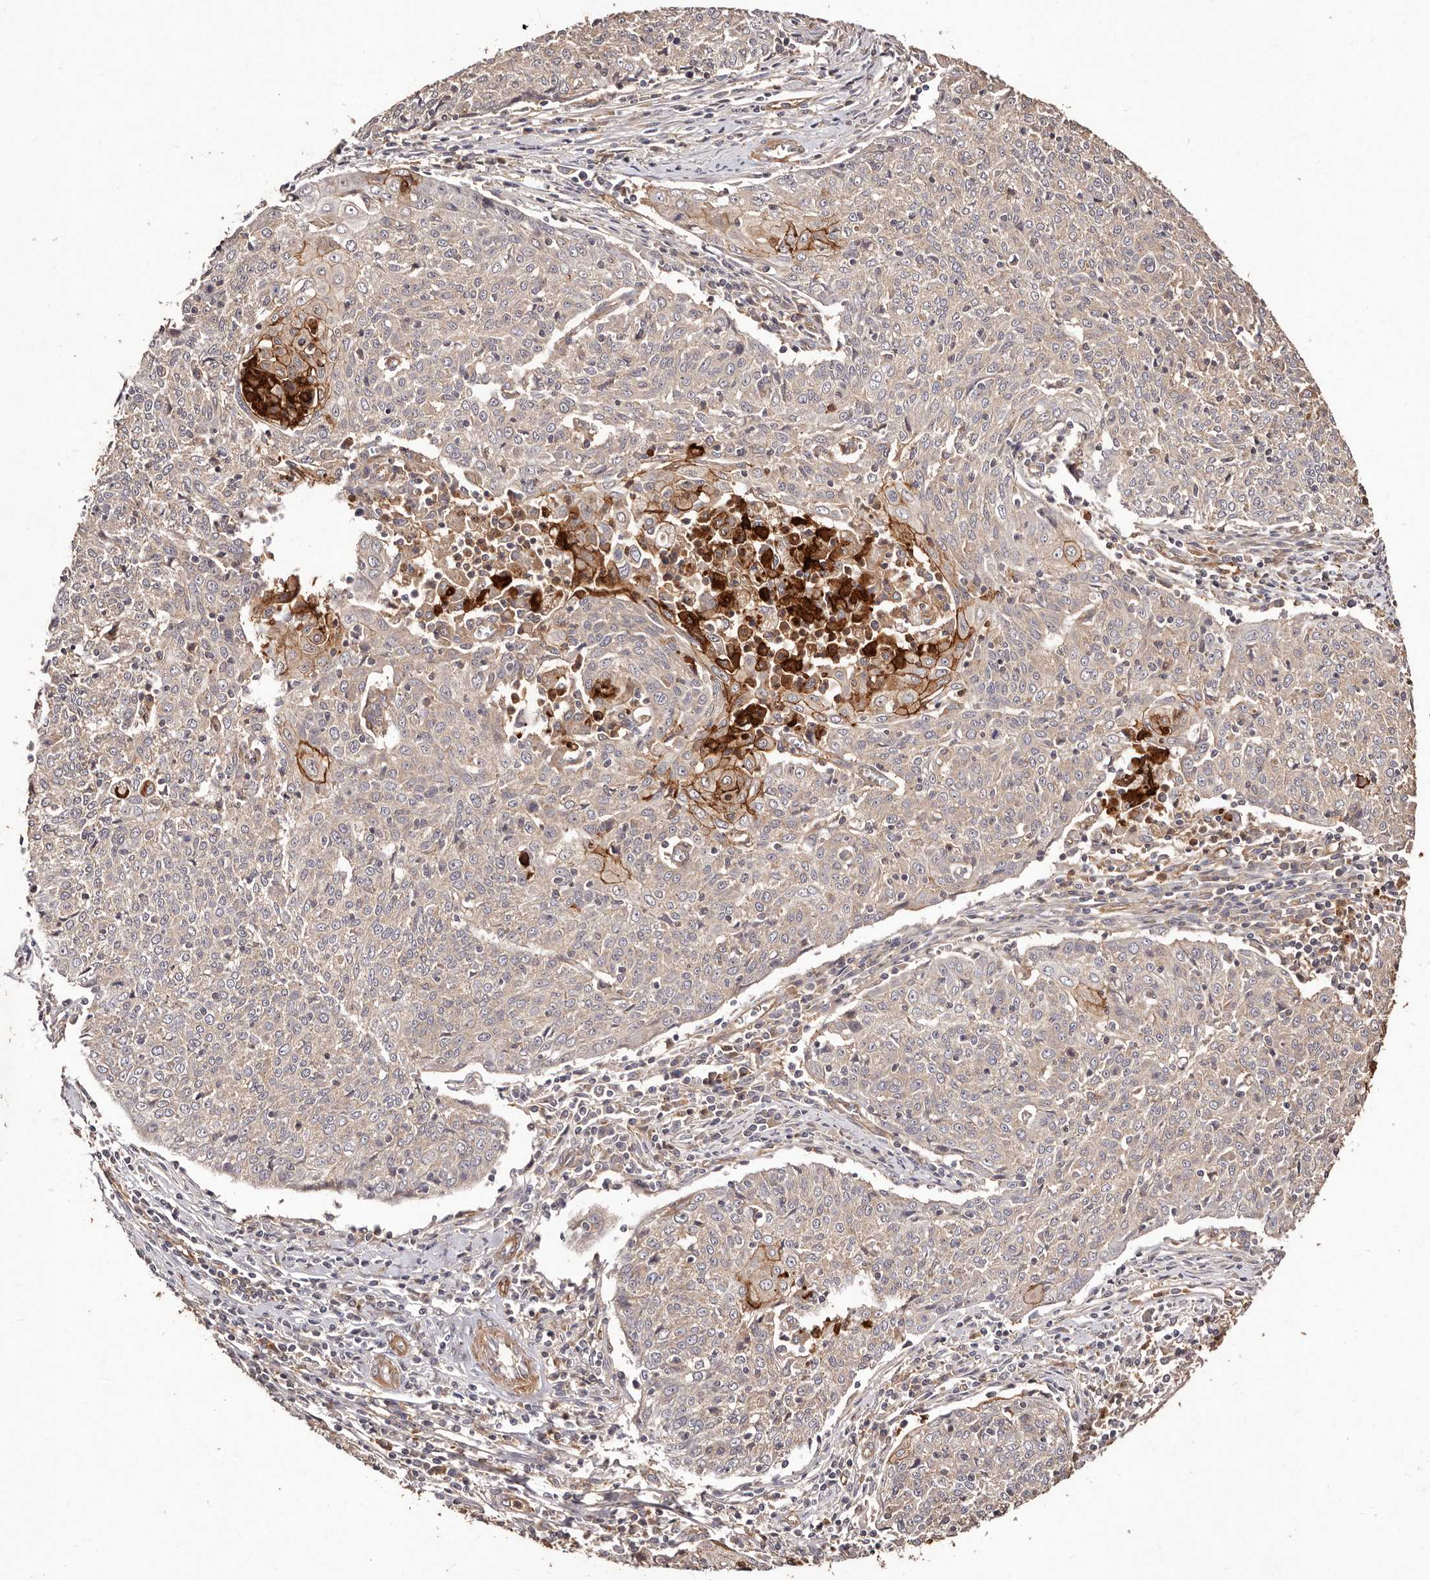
{"staining": {"intensity": "moderate", "quantity": "<25%", "location": "cytoplasmic/membranous"}, "tissue": "cervical cancer", "cell_type": "Tumor cells", "image_type": "cancer", "snomed": [{"axis": "morphology", "description": "Squamous cell carcinoma, NOS"}, {"axis": "topography", "description": "Cervix"}], "caption": "IHC image of neoplastic tissue: cervical cancer stained using immunohistochemistry displays low levels of moderate protein expression localized specifically in the cytoplasmic/membranous of tumor cells, appearing as a cytoplasmic/membranous brown color.", "gene": "CCL14", "patient": {"sex": "female", "age": 48}}